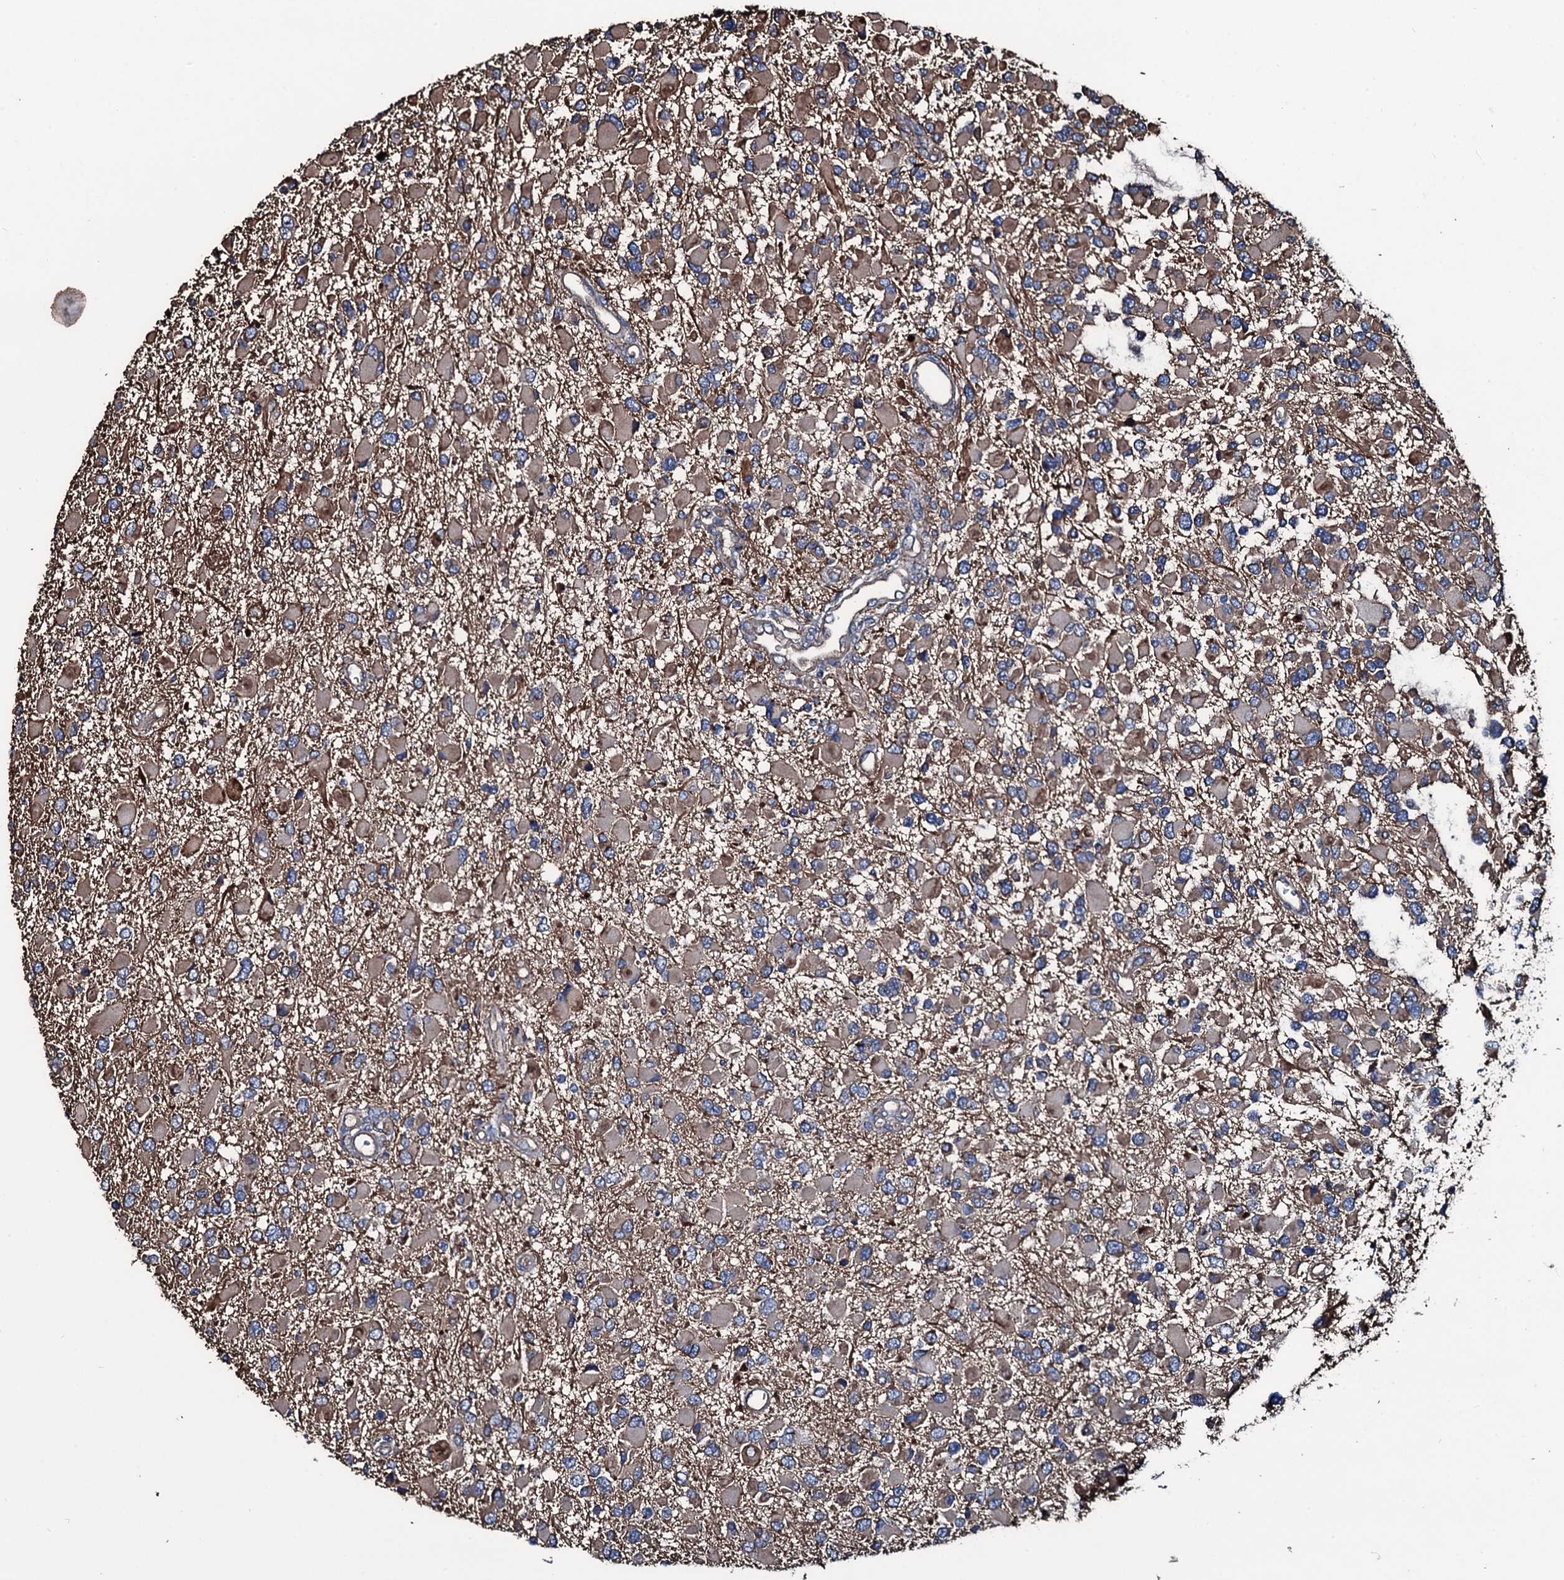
{"staining": {"intensity": "weak", "quantity": "25%-75%", "location": "cytoplasmic/membranous"}, "tissue": "glioma", "cell_type": "Tumor cells", "image_type": "cancer", "snomed": [{"axis": "morphology", "description": "Glioma, malignant, High grade"}, {"axis": "topography", "description": "Brain"}], "caption": "About 25%-75% of tumor cells in human malignant high-grade glioma reveal weak cytoplasmic/membranous protein staining as visualized by brown immunohistochemical staining.", "gene": "DMAC2", "patient": {"sex": "male", "age": 53}}